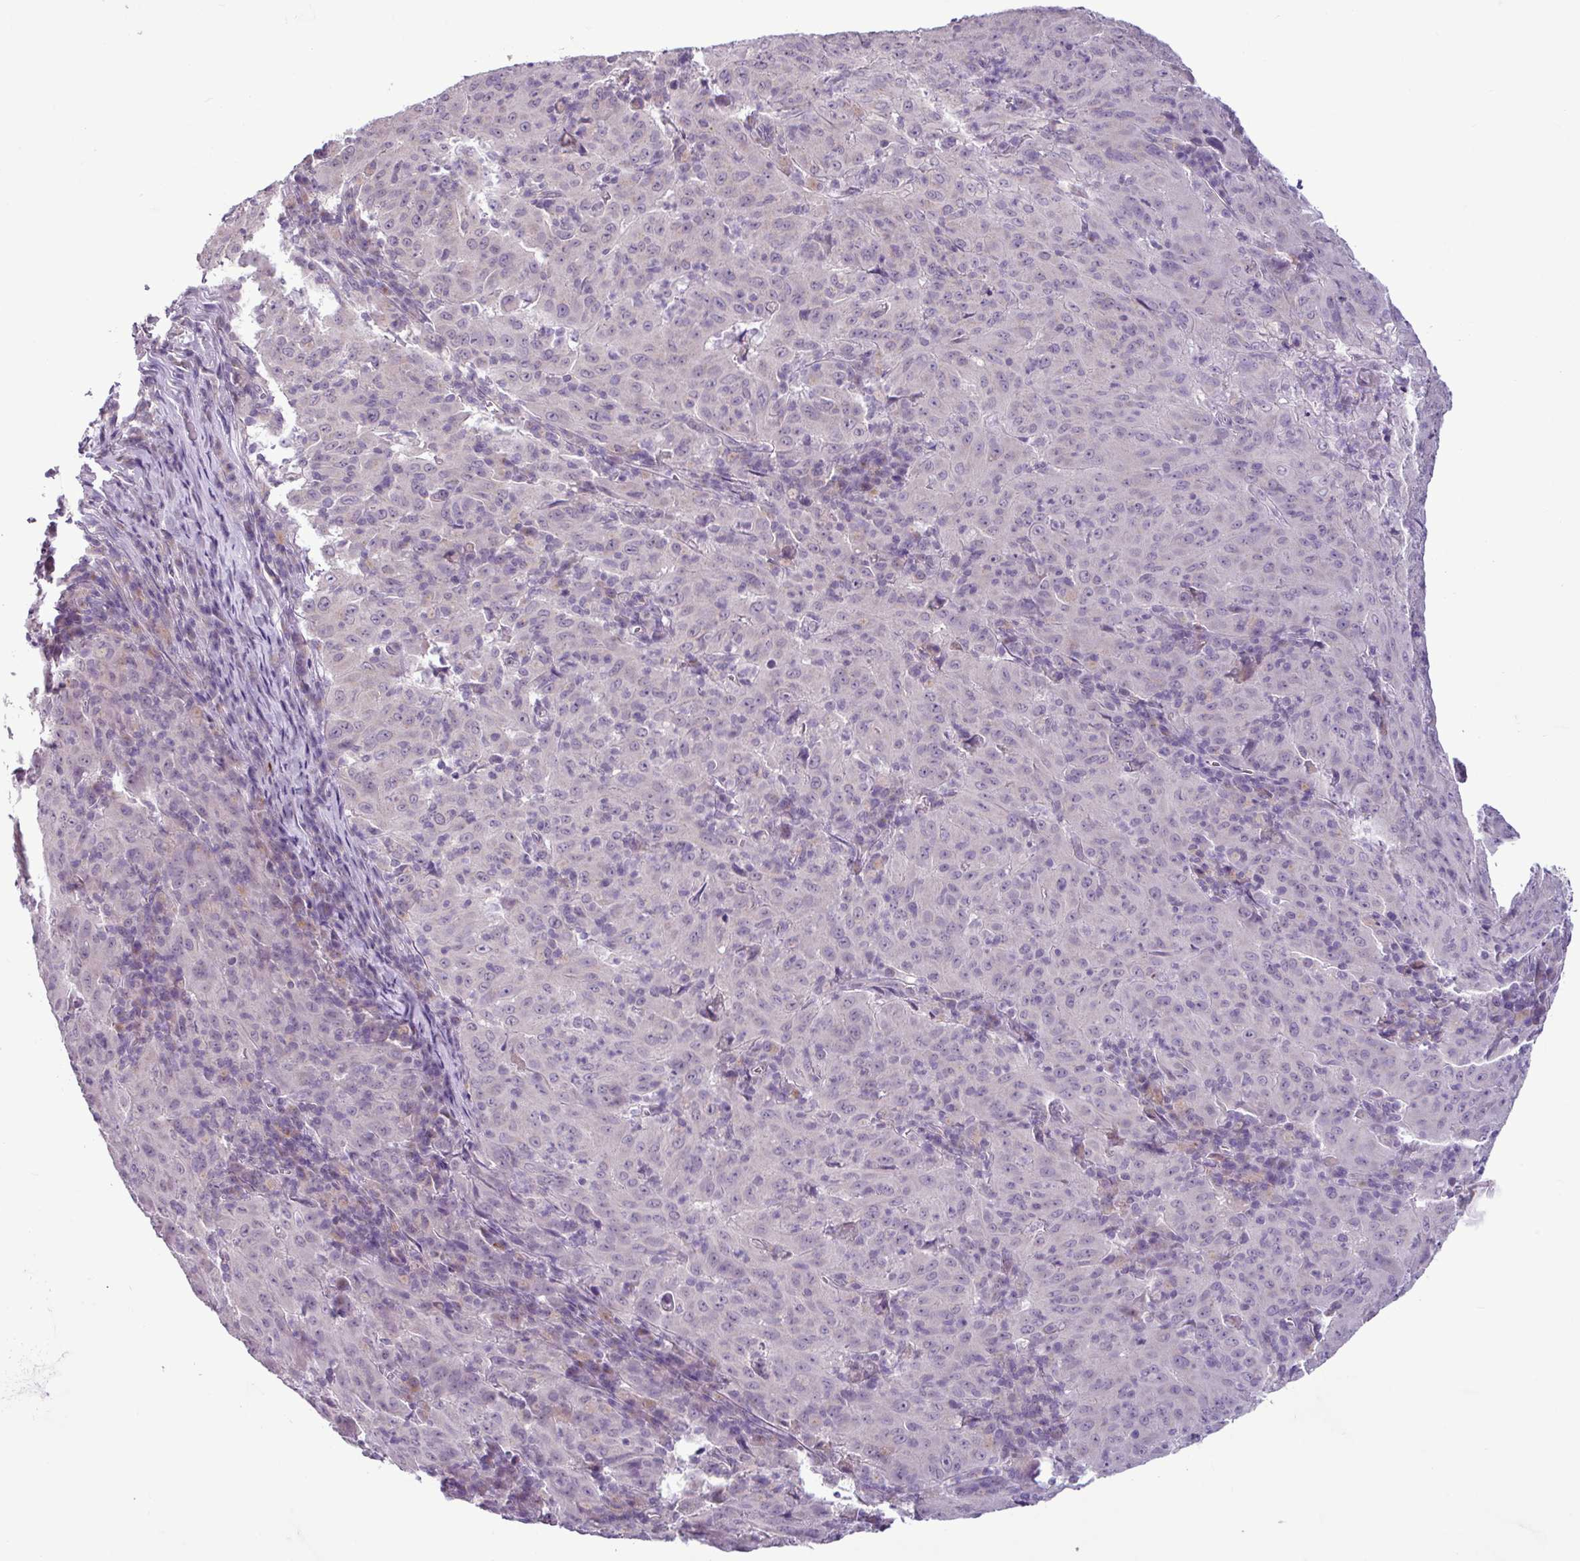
{"staining": {"intensity": "negative", "quantity": "none", "location": "none"}, "tissue": "pancreatic cancer", "cell_type": "Tumor cells", "image_type": "cancer", "snomed": [{"axis": "morphology", "description": "Adenocarcinoma, NOS"}, {"axis": "topography", "description": "Pancreas"}], "caption": "Immunohistochemistry (IHC) photomicrograph of human pancreatic cancer stained for a protein (brown), which reveals no staining in tumor cells.", "gene": "C9orf24", "patient": {"sex": "male", "age": 63}}